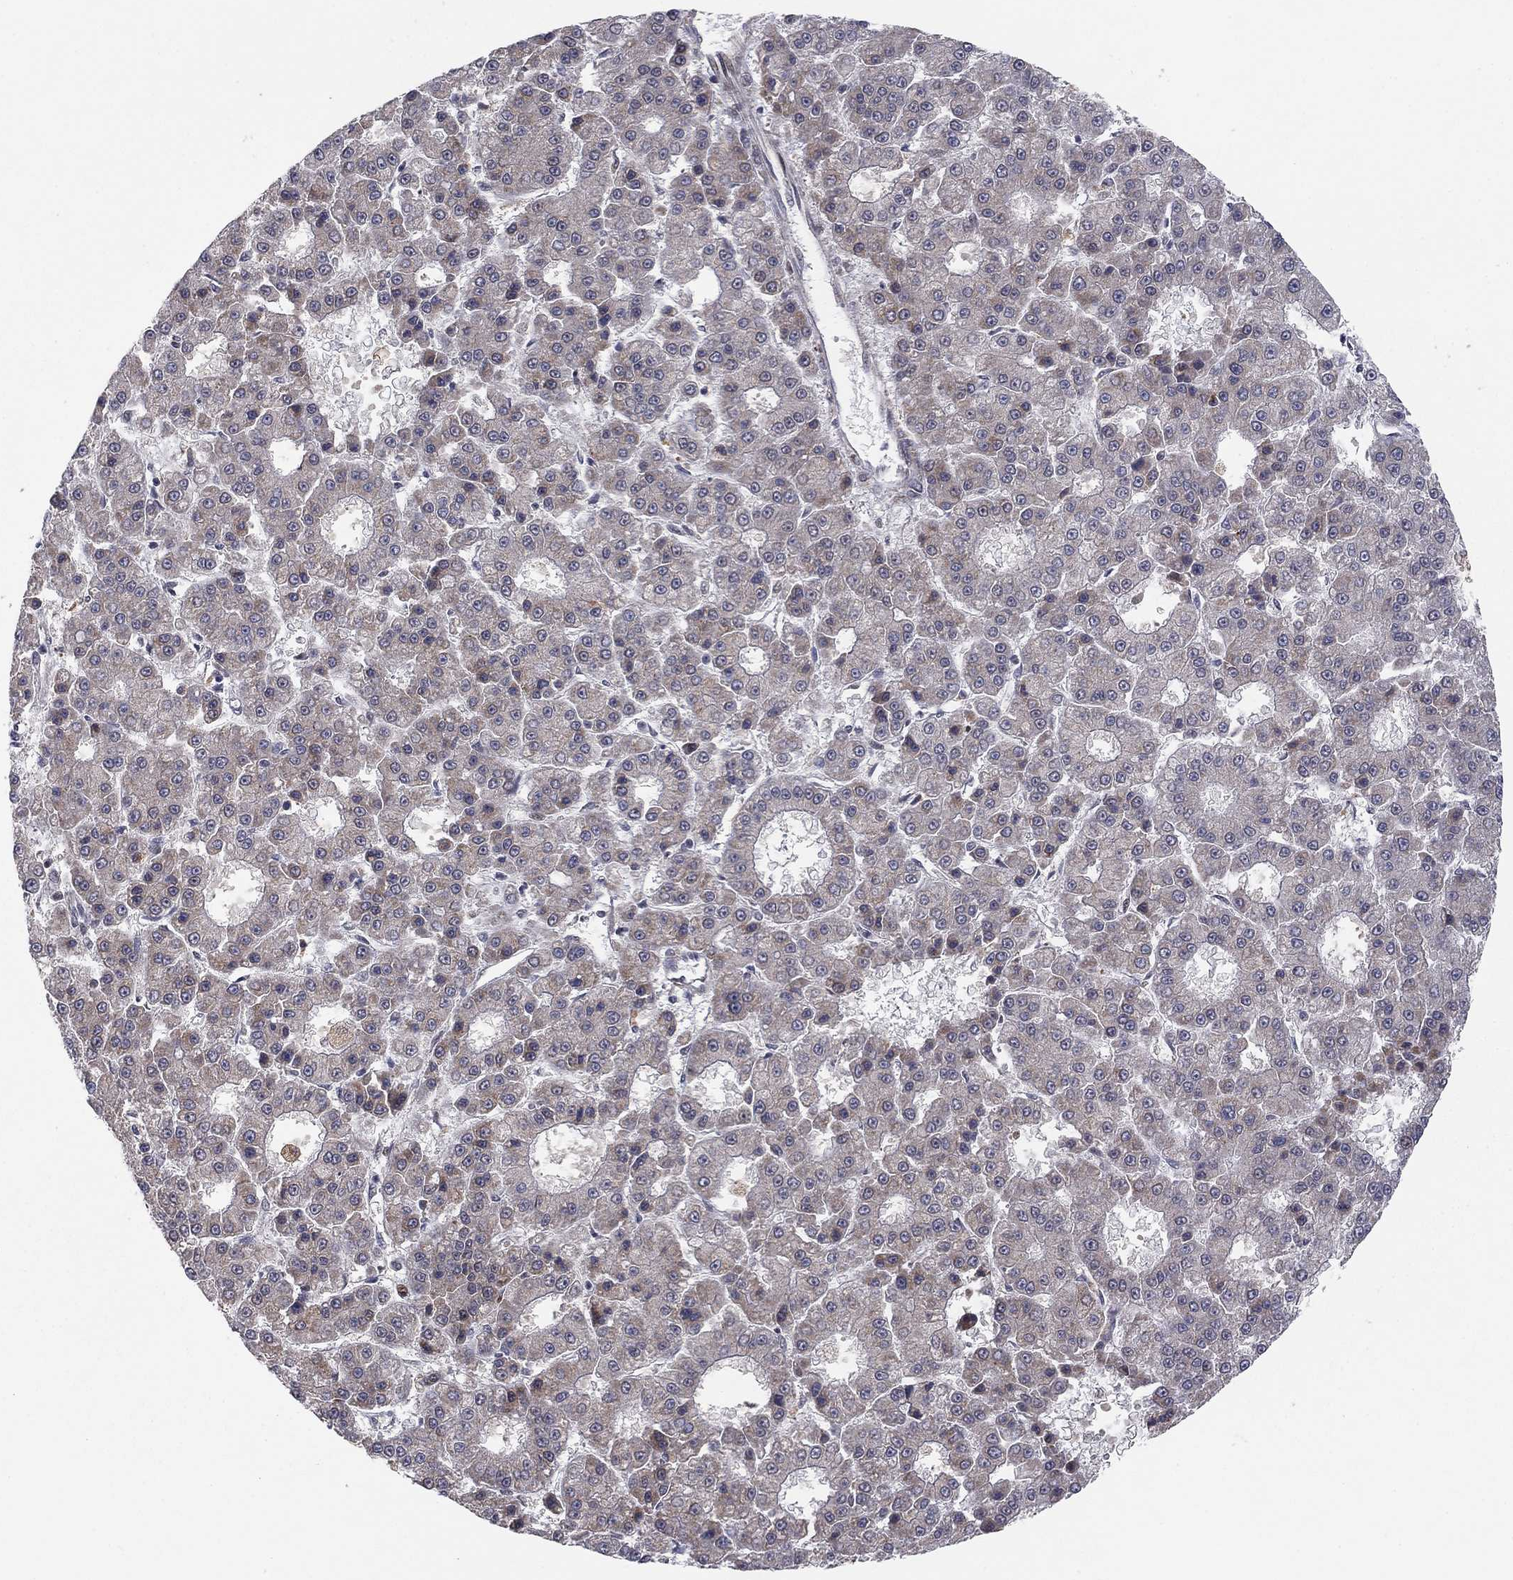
{"staining": {"intensity": "moderate", "quantity": "25%-75%", "location": "cytoplasmic/membranous"}, "tissue": "liver cancer", "cell_type": "Tumor cells", "image_type": "cancer", "snomed": [{"axis": "morphology", "description": "Carcinoma, Hepatocellular, NOS"}, {"axis": "topography", "description": "Liver"}], "caption": "This photomicrograph demonstrates immunohistochemistry staining of human liver hepatocellular carcinoma, with medium moderate cytoplasmic/membranous staining in about 25%-75% of tumor cells.", "gene": "ZNF395", "patient": {"sex": "male", "age": 70}}